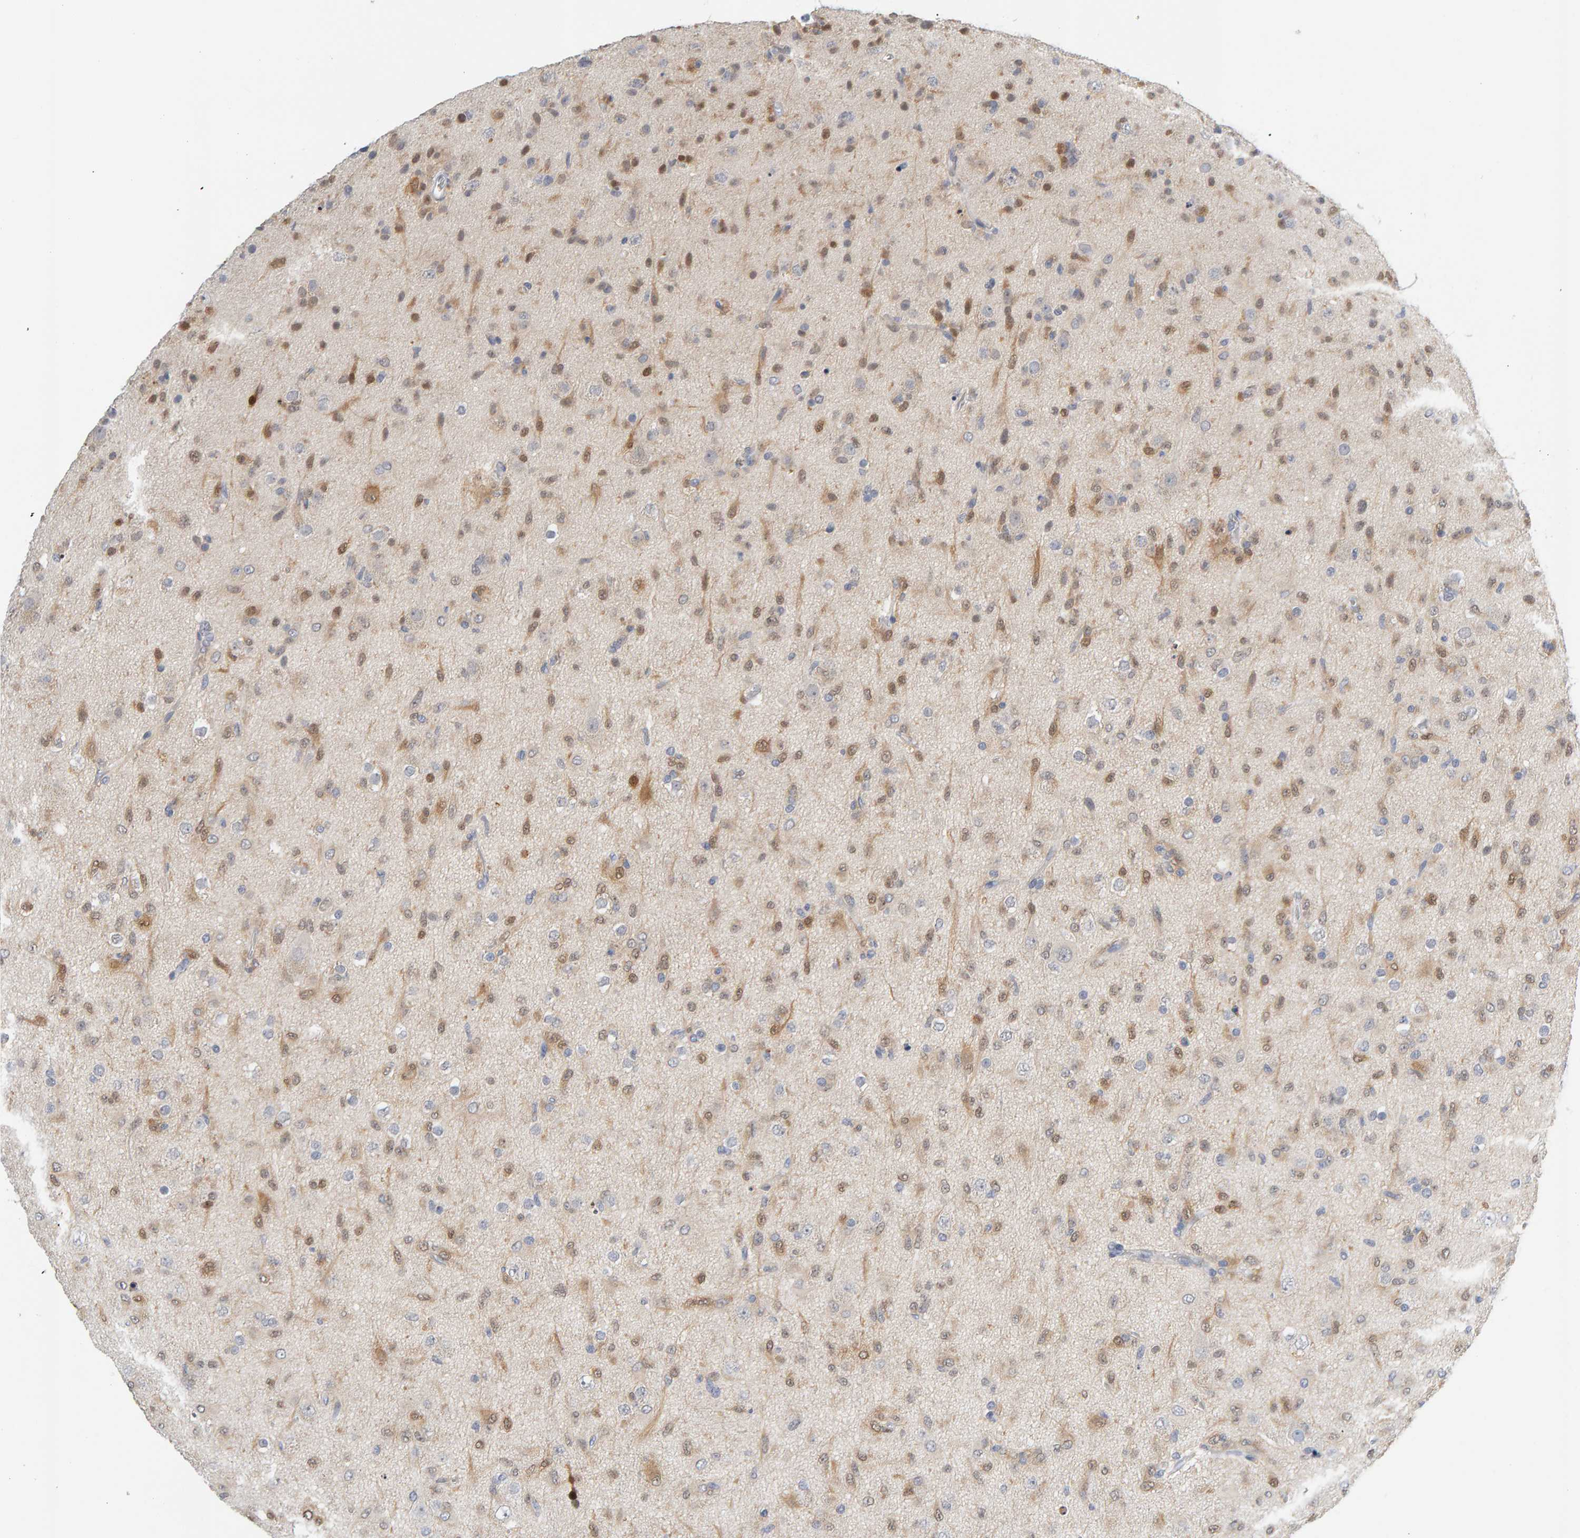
{"staining": {"intensity": "moderate", "quantity": ">75%", "location": "cytoplasmic/membranous,nuclear"}, "tissue": "glioma", "cell_type": "Tumor cells", "image_type": "cancer", "snomed": [{"axis": "morphology", "description": "Glioma, malignant, Low grade"}, {"axis": "topography", "description": "Brain"}], "caption": "Protein expression analysis of human glioma reveals moderate cytoplasmic/membranous and nuclear positivity in about >75% of tumor cells.", "gene": "CTH", "patient": {"sex": "male", "age": 65}}